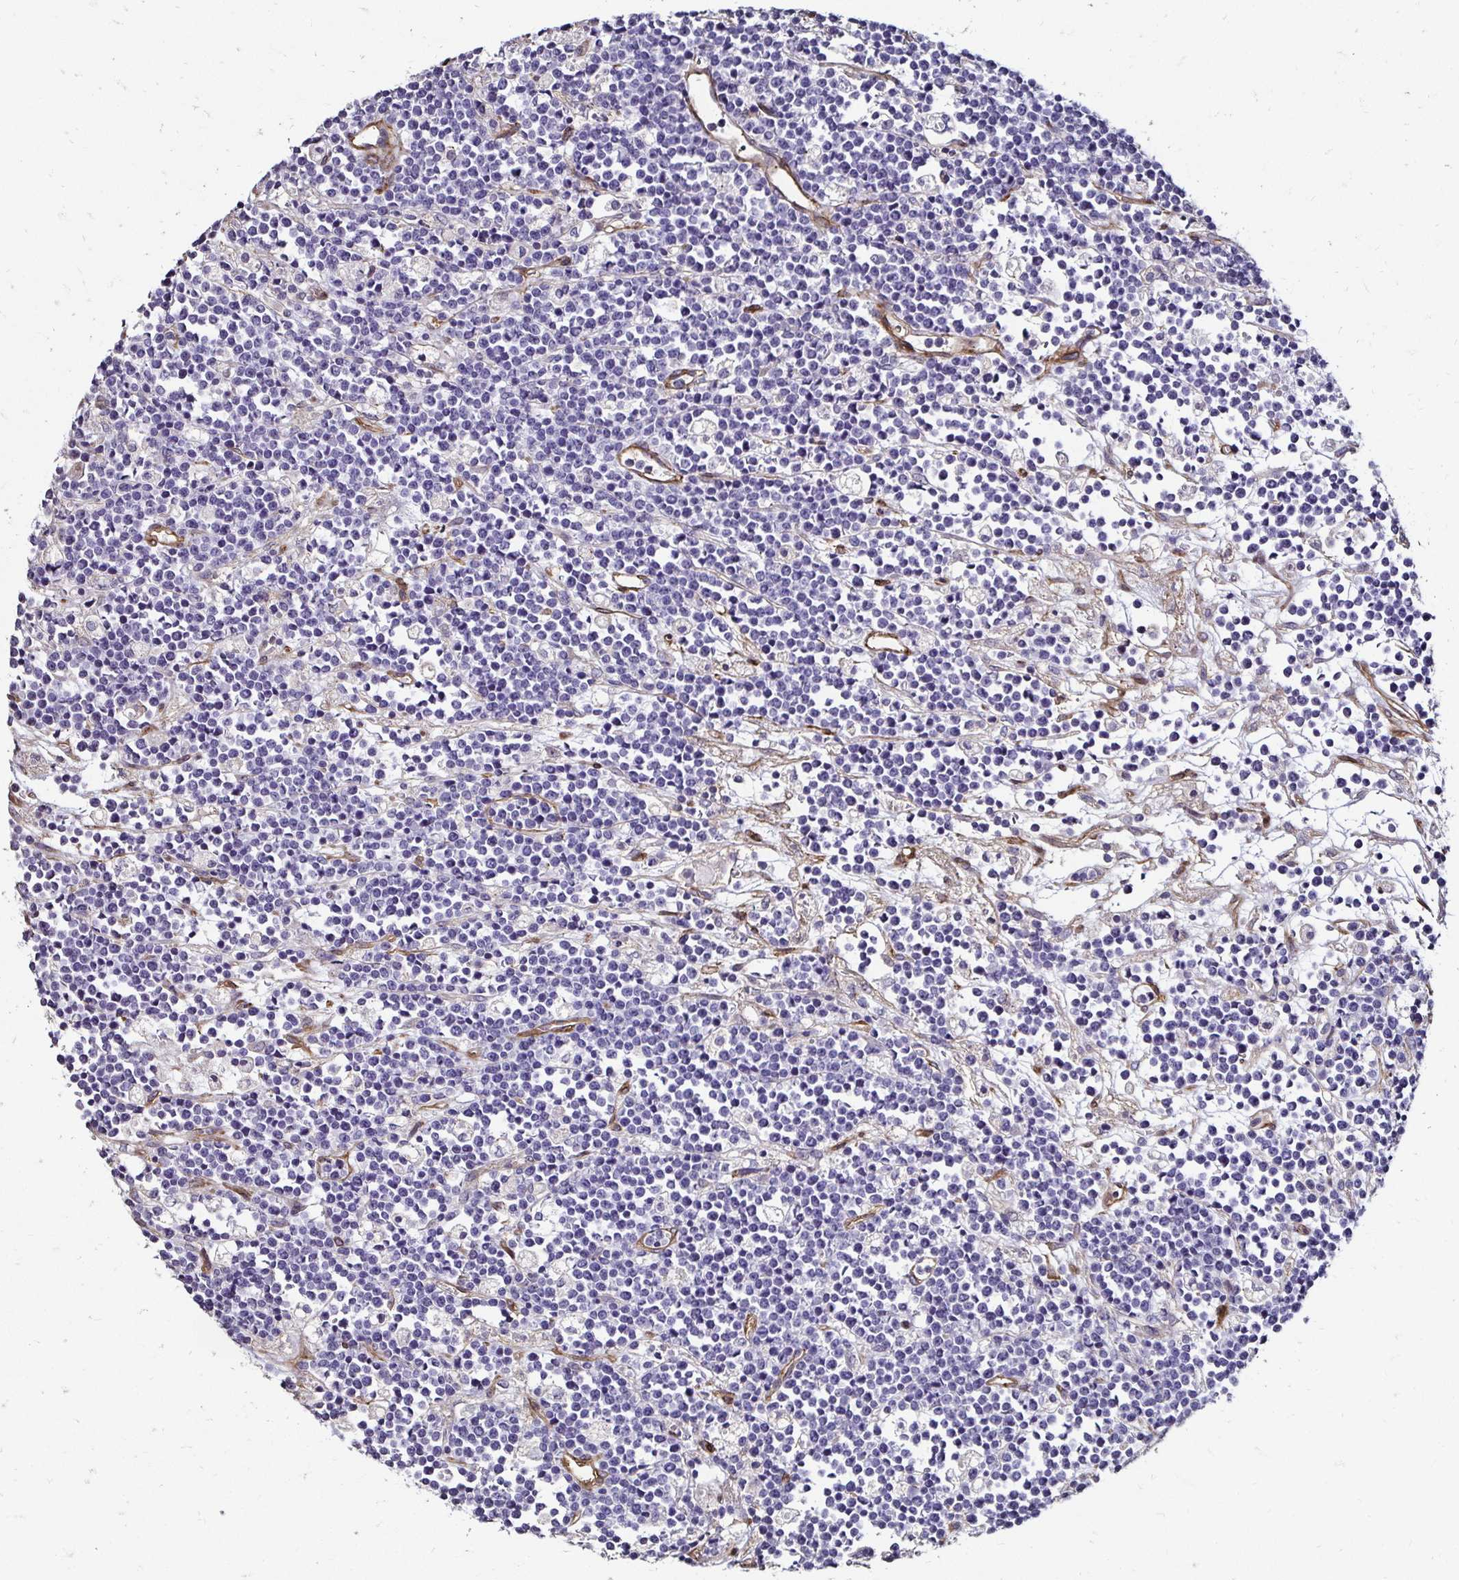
{"staining": {"intensity": "negative", "quantity": "none", "location": "none"}, "tissue": "lymphoma", "cell_type": "Tumor cells", "image_type": "cancer", "snomed": [{"axis": "morphology", "description": "Malignant lymphoma, non-Hodgkin's type, High grade"}, {"axis": "topography", "description": "Ovary"}], "caption": "The immunohistochemistry (IHC) micrograph has no significant expression in tumor cells of lymphoma tissue. (Stains: DAB (3,3'-diaminobenzidine) immunohistochemistry with hematoxylin counter stain, Microscopy: brightfield microscopy at high magnification).", "gene": "ITGB1", "patient": {"sex": "female", "age": 56}}